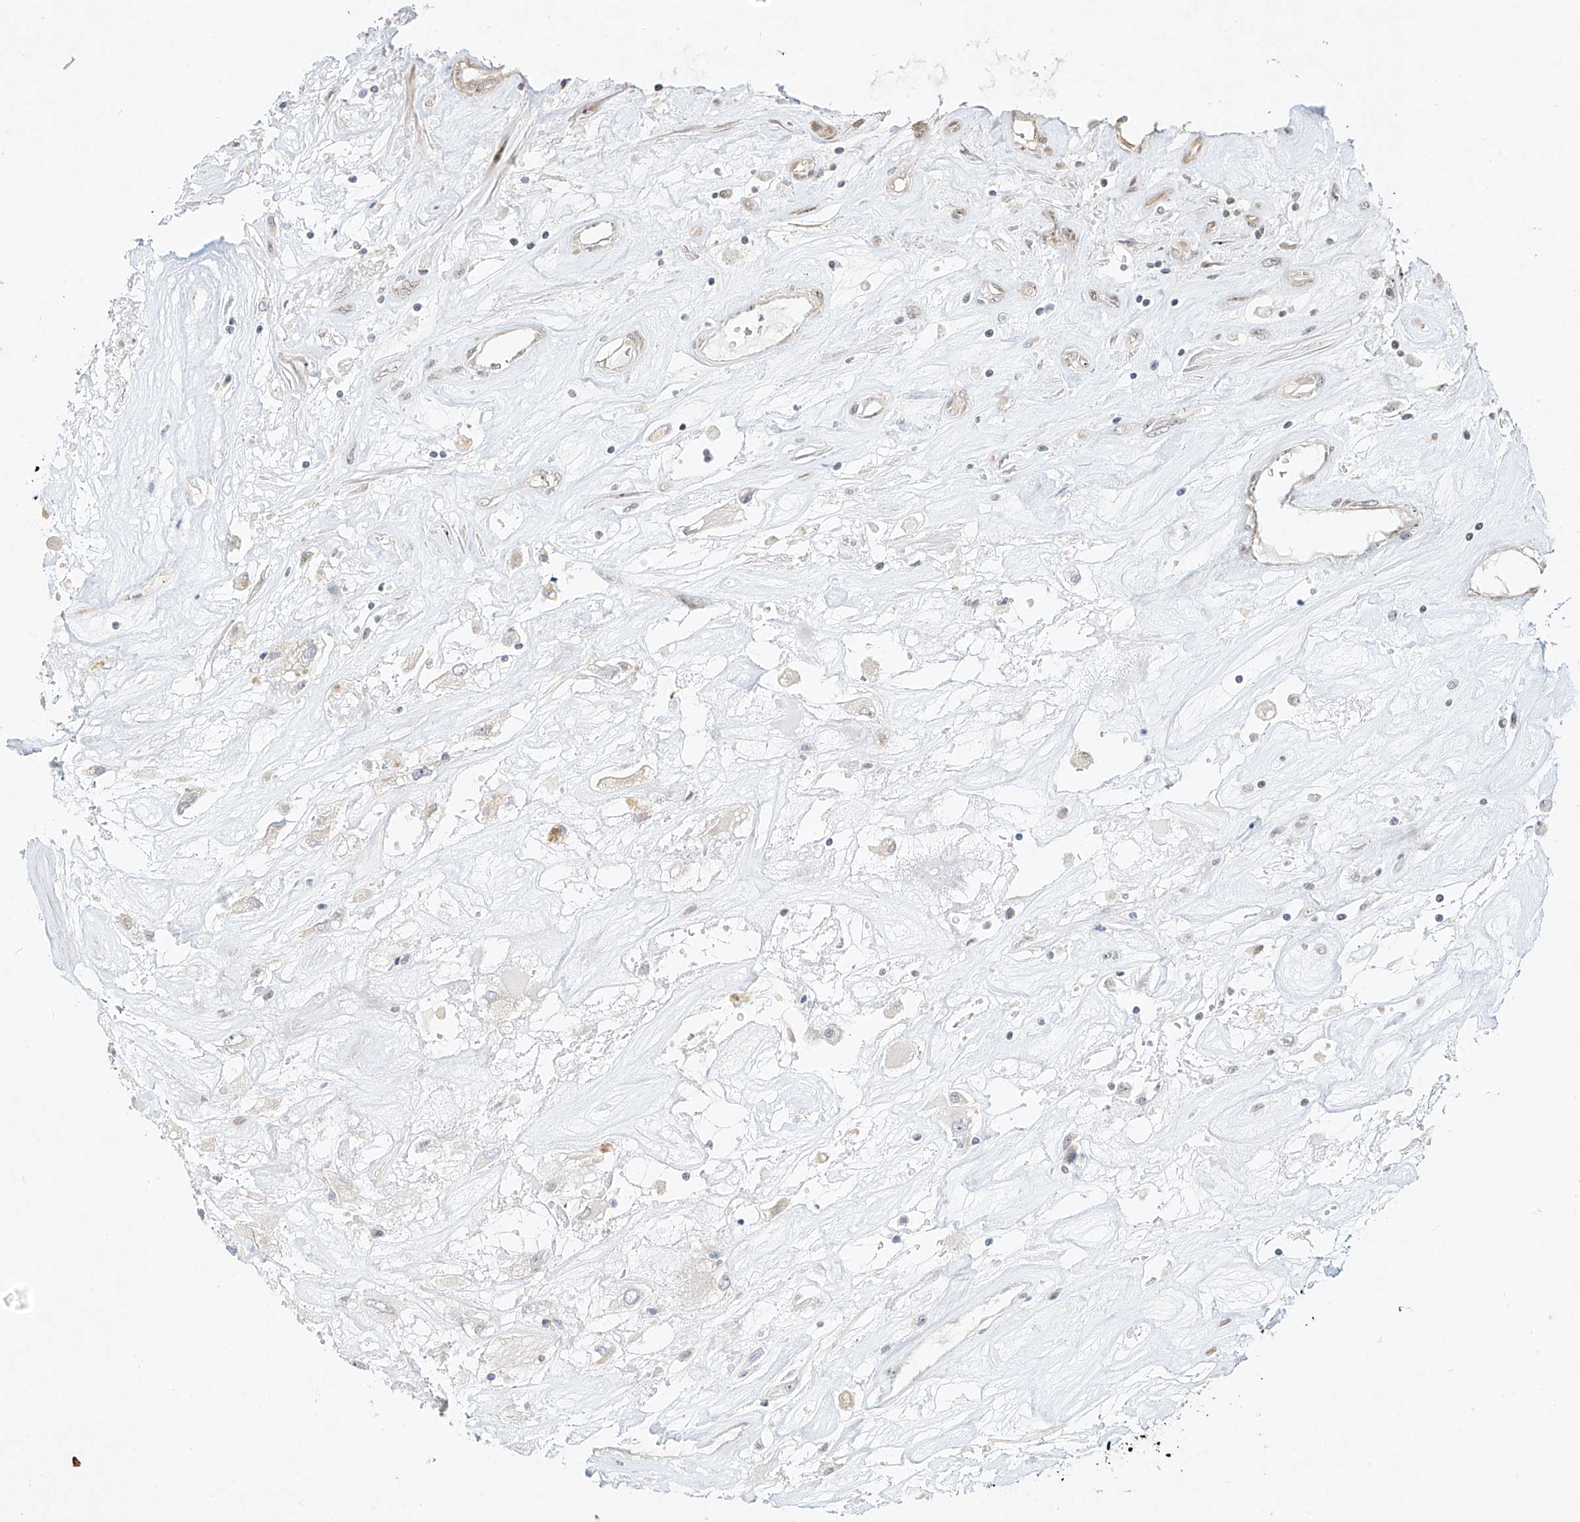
{"staining": {"intensity": "negative", "quantity": "none", "location": "none"}, "tissue": "renal cancer", "cell_type": "Tumor cells", "image_type": "cancer", "snomed": [{"axis": "morphology", "description": "Adenocarcinoma, NOS"}, {"axis": "topography", "description": "Kidney"}], "caption": "There is no significant expression in tumor cells of renal cancer (adenocarcinoma).", "gene": "TASP1", "patient": {"sex": "female", "age": 52}}